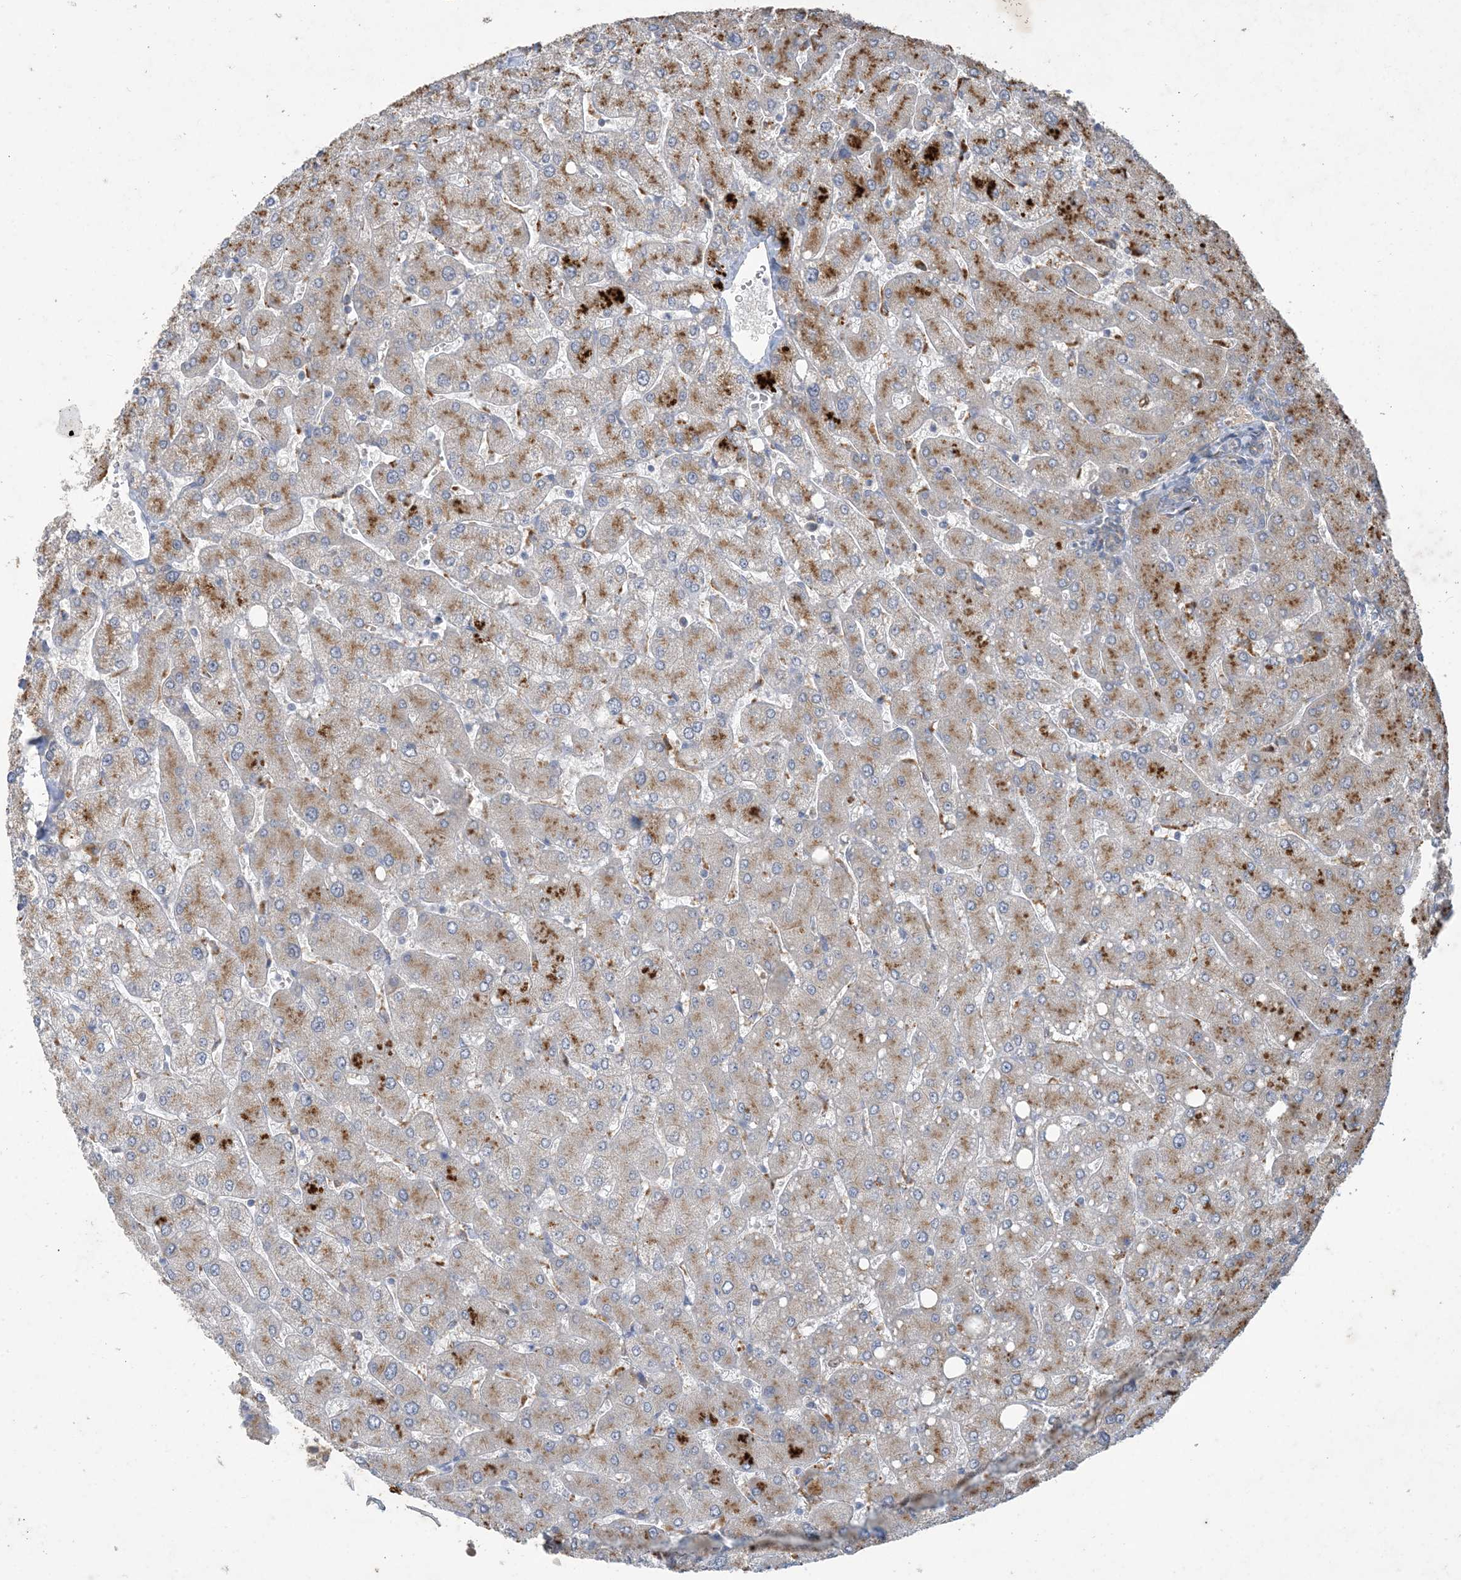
{"staining": {"intensity": "negative", "quantity": "none", "location": "none"}, "tissue": "liver", "cell_type": "Cholangiocytes", "image_type": "normal", "snomed": [{"axis": "morphology", "description": "Normal tissue, NOS"}, {"axis": "topography", "description": "Liver"}], "caption": "IHC of benign human liver shows no positivity in cholangiocytes. (DAB IHC, high magnification).", "gene": "MRPS18A", "patient": {"sex": "male", "age": 55}}